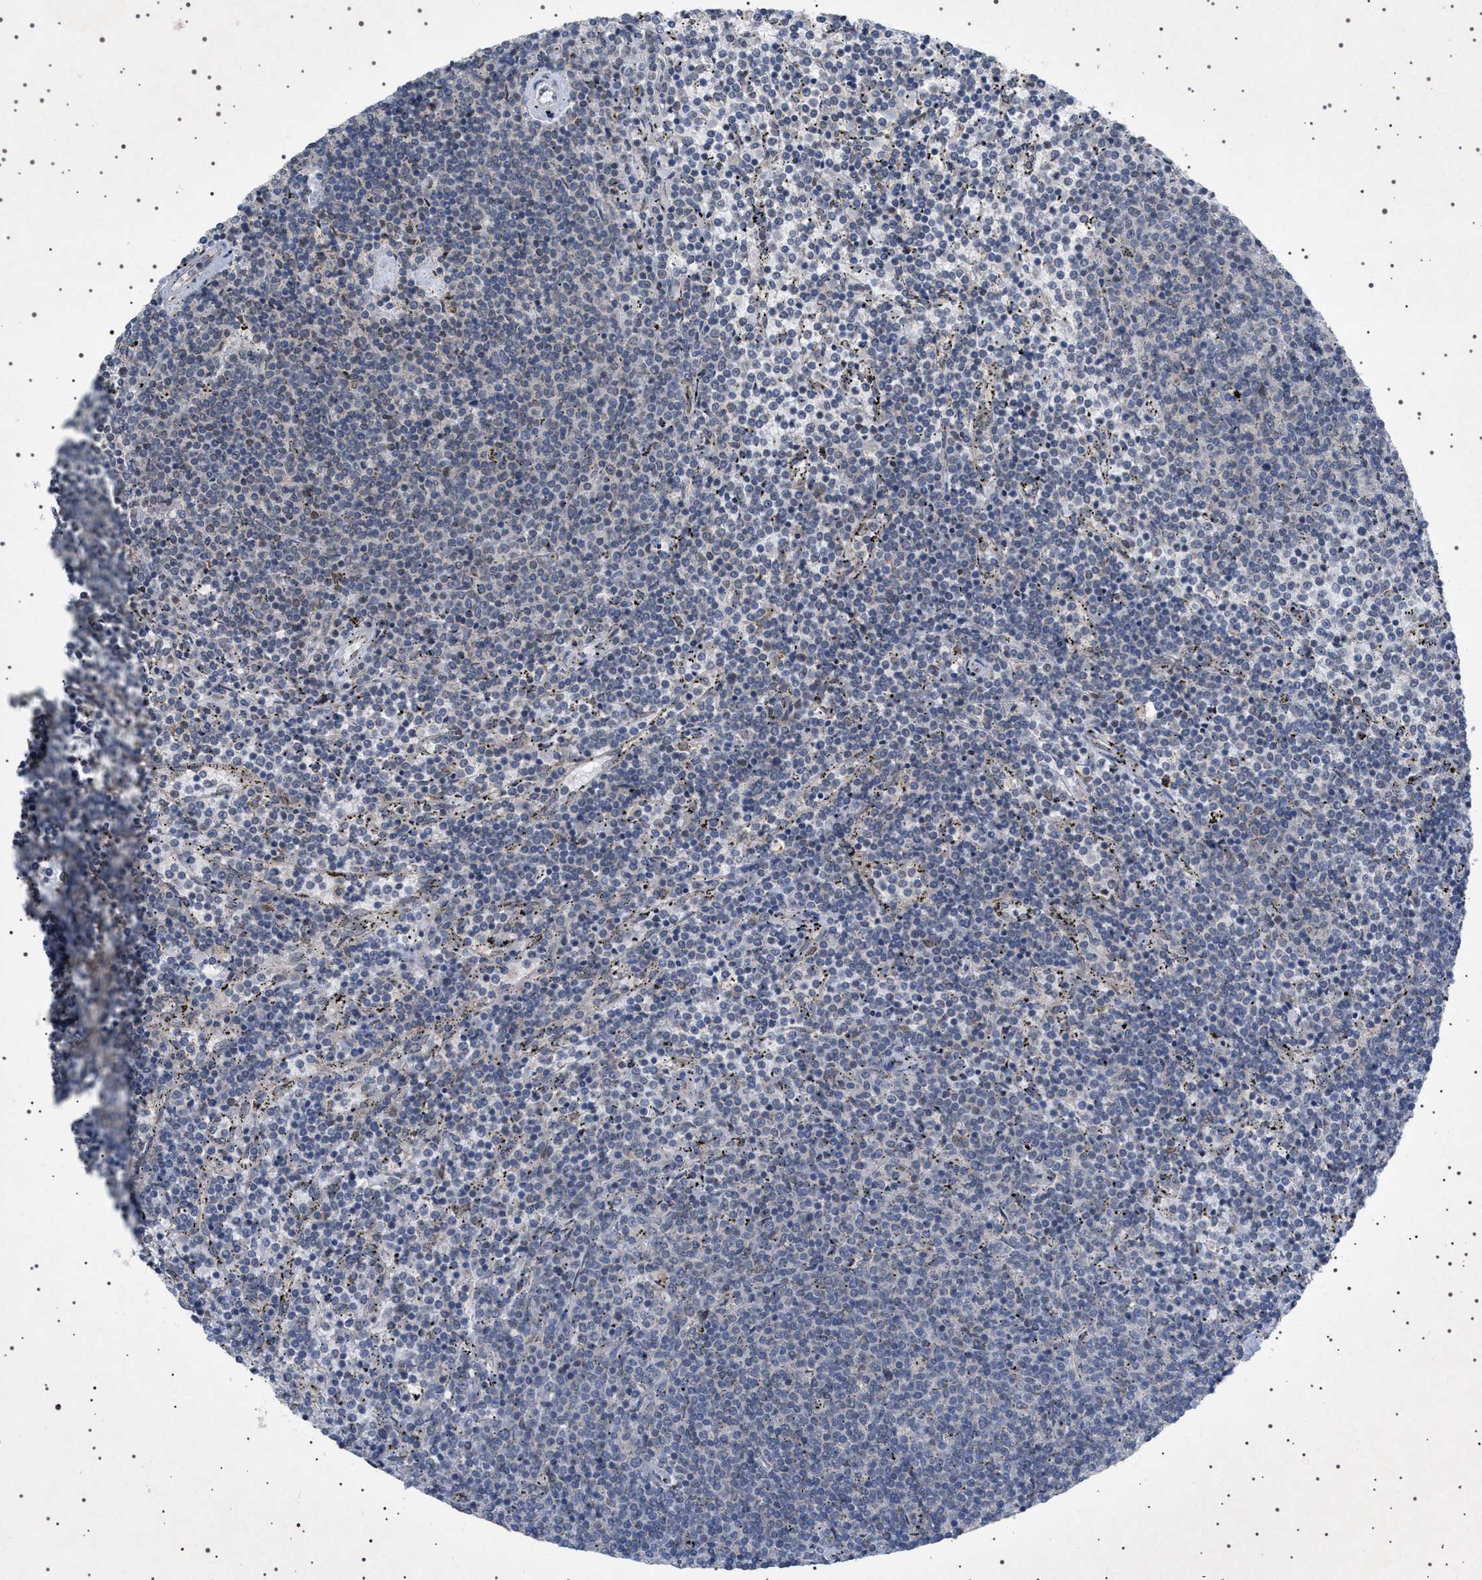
{"staining": {"intensity": "negative", "quantity": "none", "location": "none"}, "tissue": "lymphoma", "cell_type": "Tumor cells", "image_type": "cancer", "snomed": [{"axis": "morphology", "description": "Malignant lymphoma, non-Hodgkin's type, Low grade"}, {"axis": "topography", "description": "Spleen"}], "caption": "The IHC image has no significant positivity in tumor cells of lymphoma tissue. Nuclei are stained in blue.", "gene": "NUP93", "patient": {"sex": "female", "age": 50}}